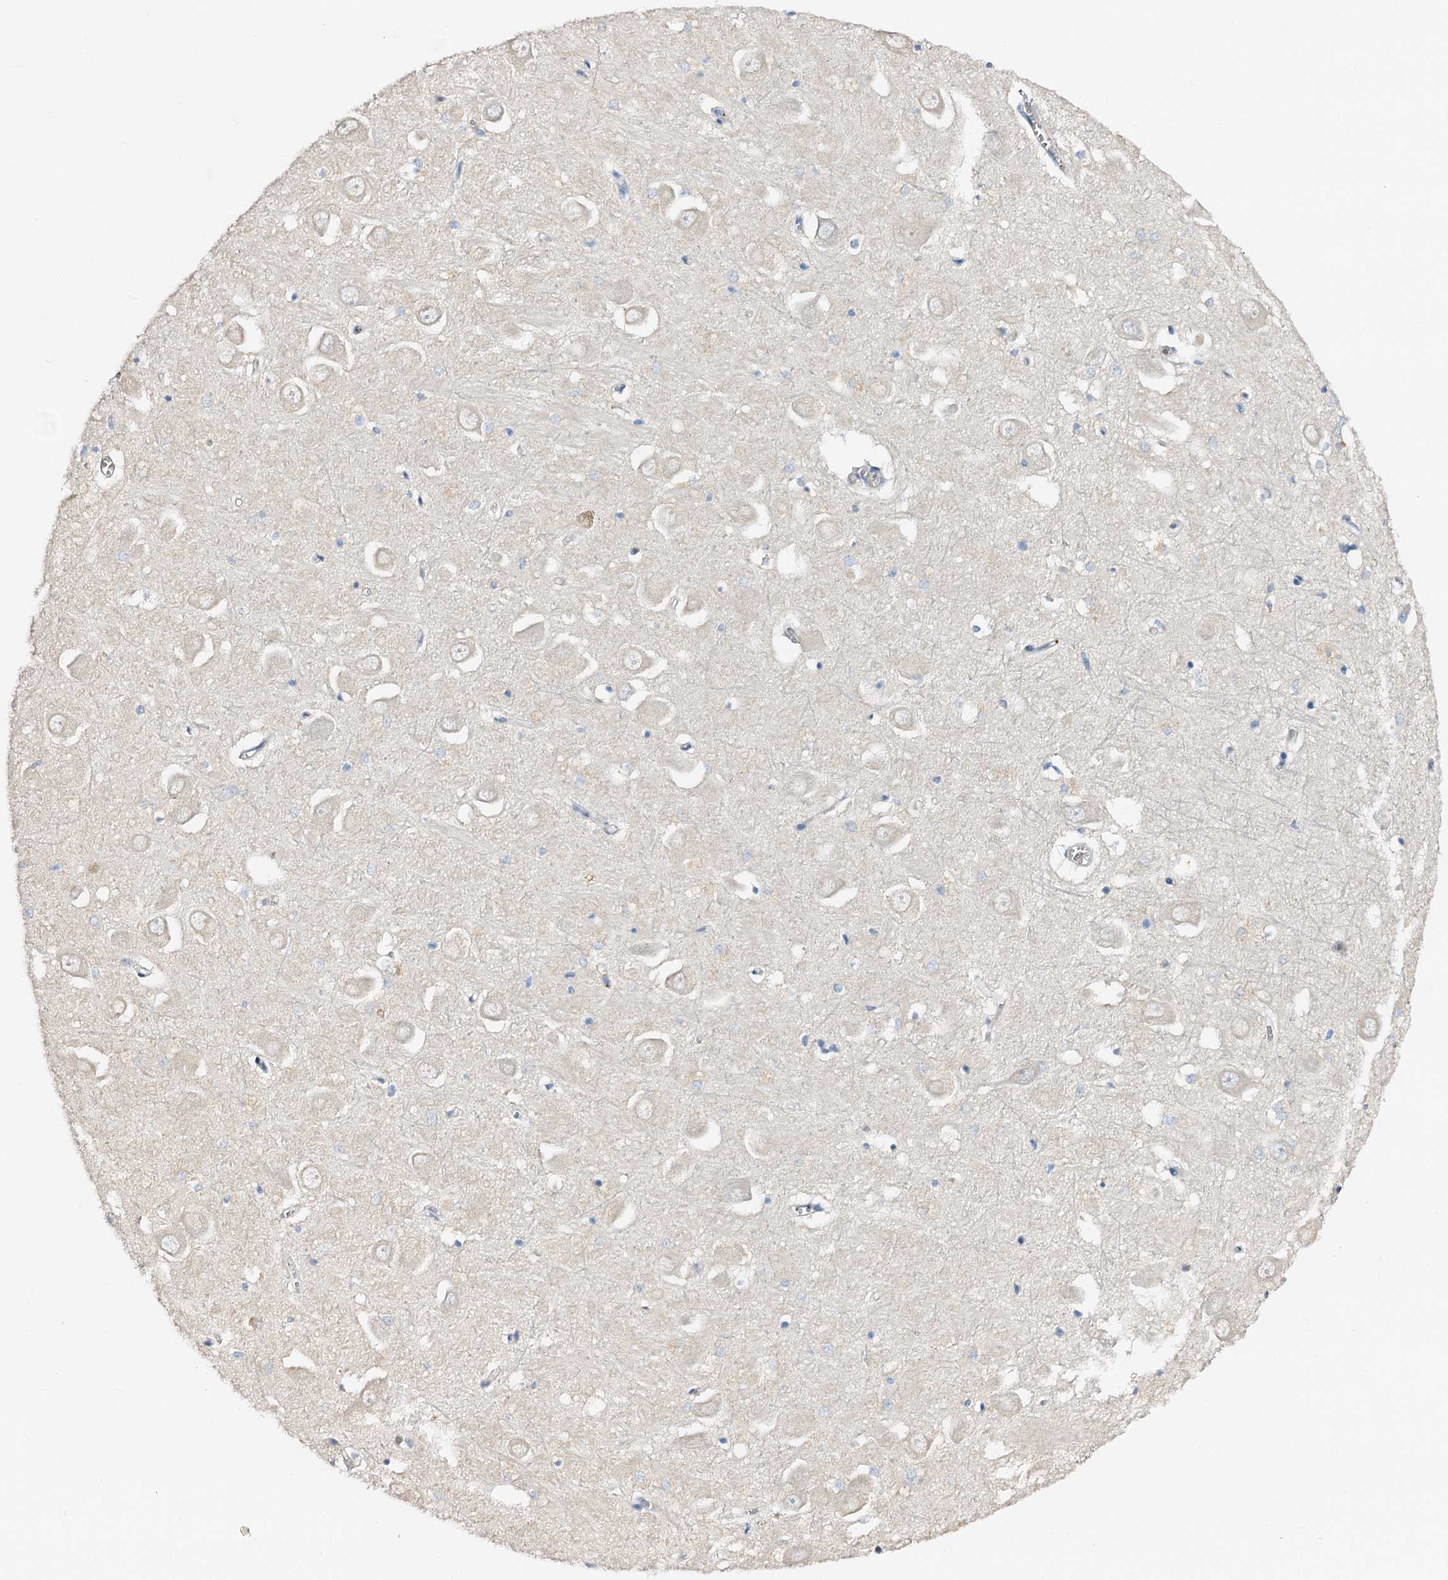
{"staining": {"intensity": "negative", "quantity": "none", "location": "none"}, "tissue": "hippocampus", "cell_type": "Glial cells", "image_type": "normal", "snomed": [{"axis": "morphology", "description": "Normal tissue, NOS"}, {"axis": "topography", "description": "Hippocampus"}], "caption": "High magnification brightfield microscopy of unremarkable hippocampus stained with DAB (3,3'-diaminobenzidine) (brown) and counterstained with hematoxylin (blue): glial cells show no significant positivity.", "gene": "CSKMT", "patient": {"sex": "male", "age": 70}}